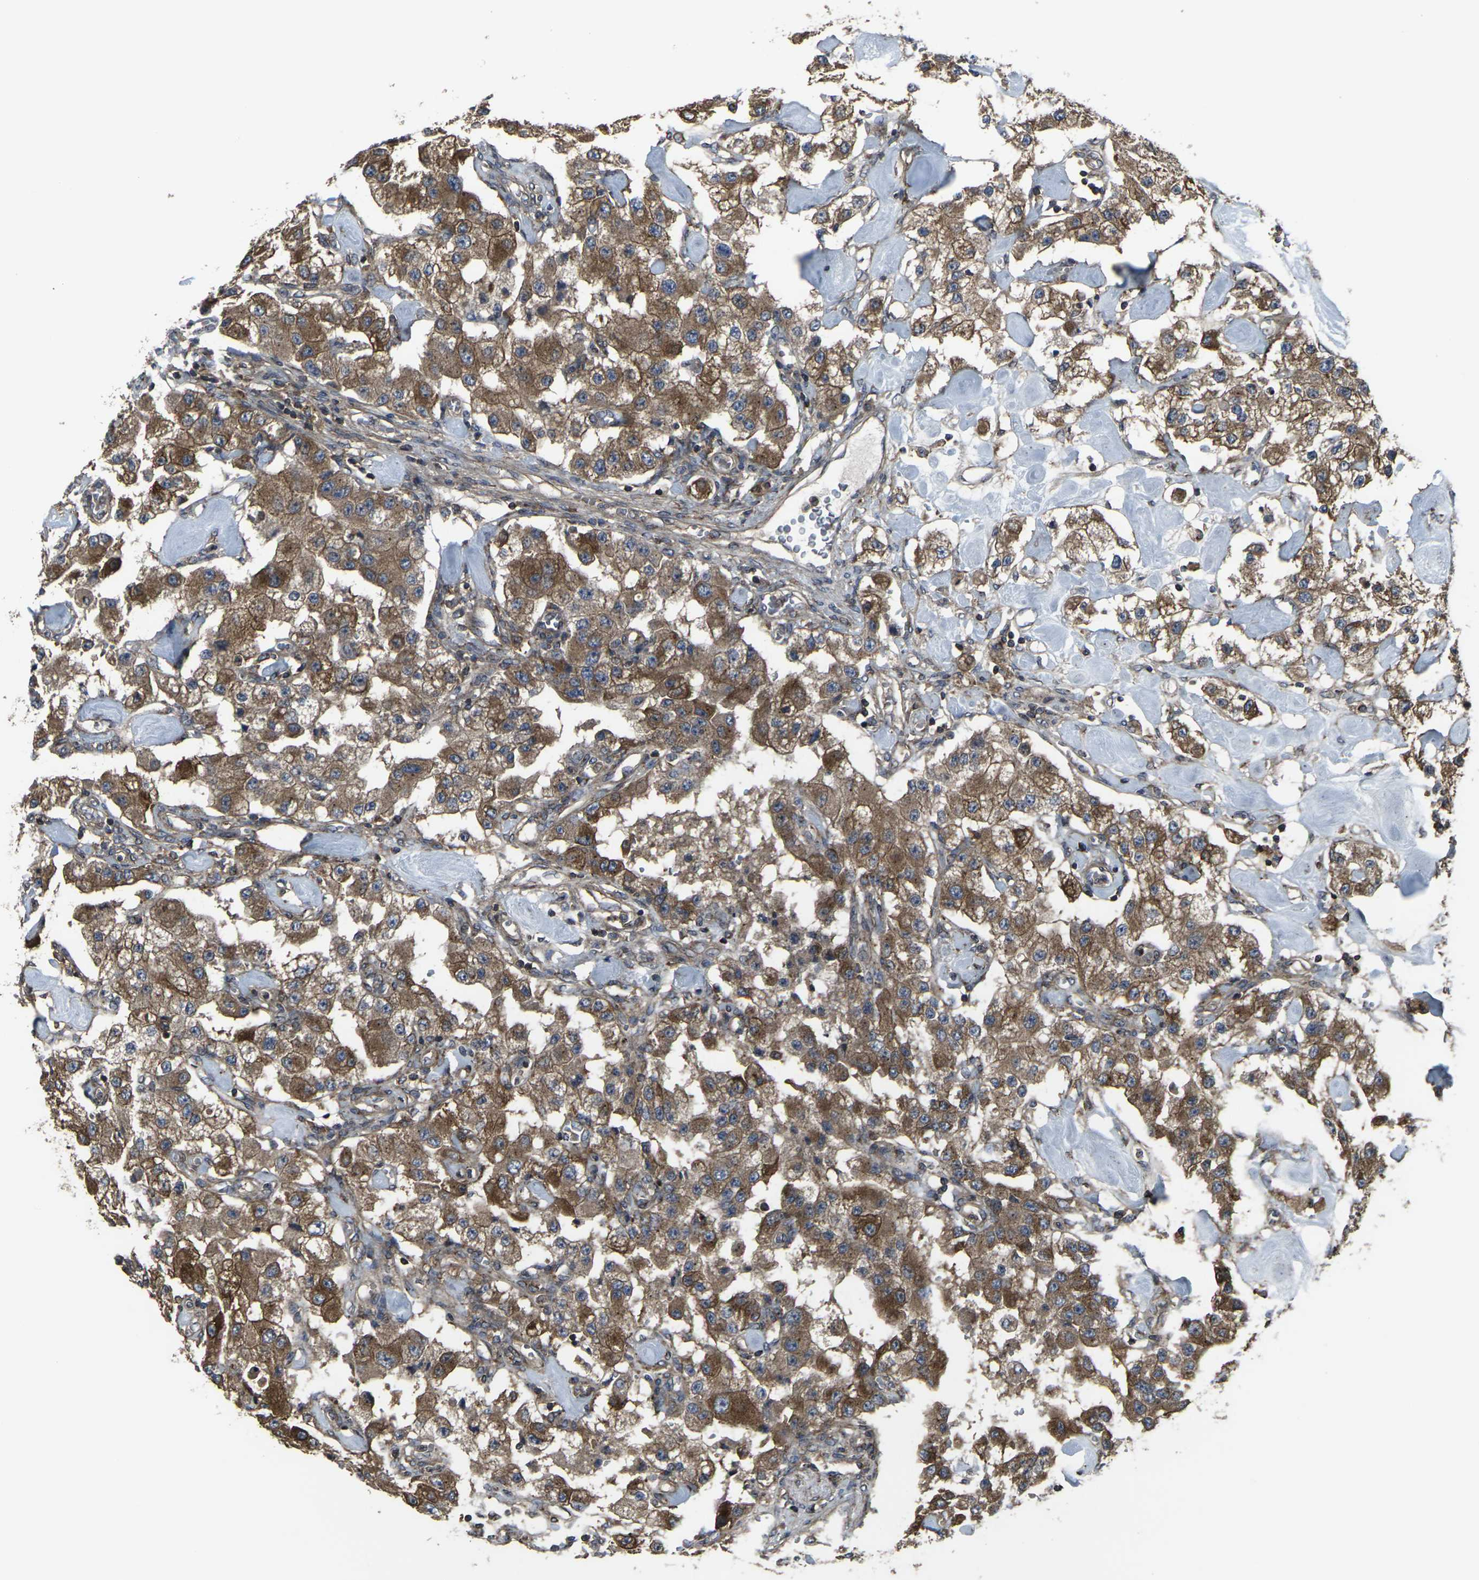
{"staining": {"intensity": "moderate", "quantity": ">75%", "location": "cytoplasmic/membranous"}, "tissue": "carcinoid", "cell_type": "Tumor cells", "image_type": "cancer", "snomed": [{"axis": "morphology", "description": "Carcinoid, malignant, NOS"}, {"axis": "topography", "description": "Pancreas"}], "caption": "The micrograph exhibits staining of carcinoid, revealing moderate cytoplasmic/membranous protein staining (brown color) within tumor cells. (Stains: DAB (3,3'-diaminobenzidine) in brown, nuclei in blue, Microscopy: brightfield microscopy at high magnification).", "gene": "PRKACB", "patient": {"sex": "male", "age": 41}}